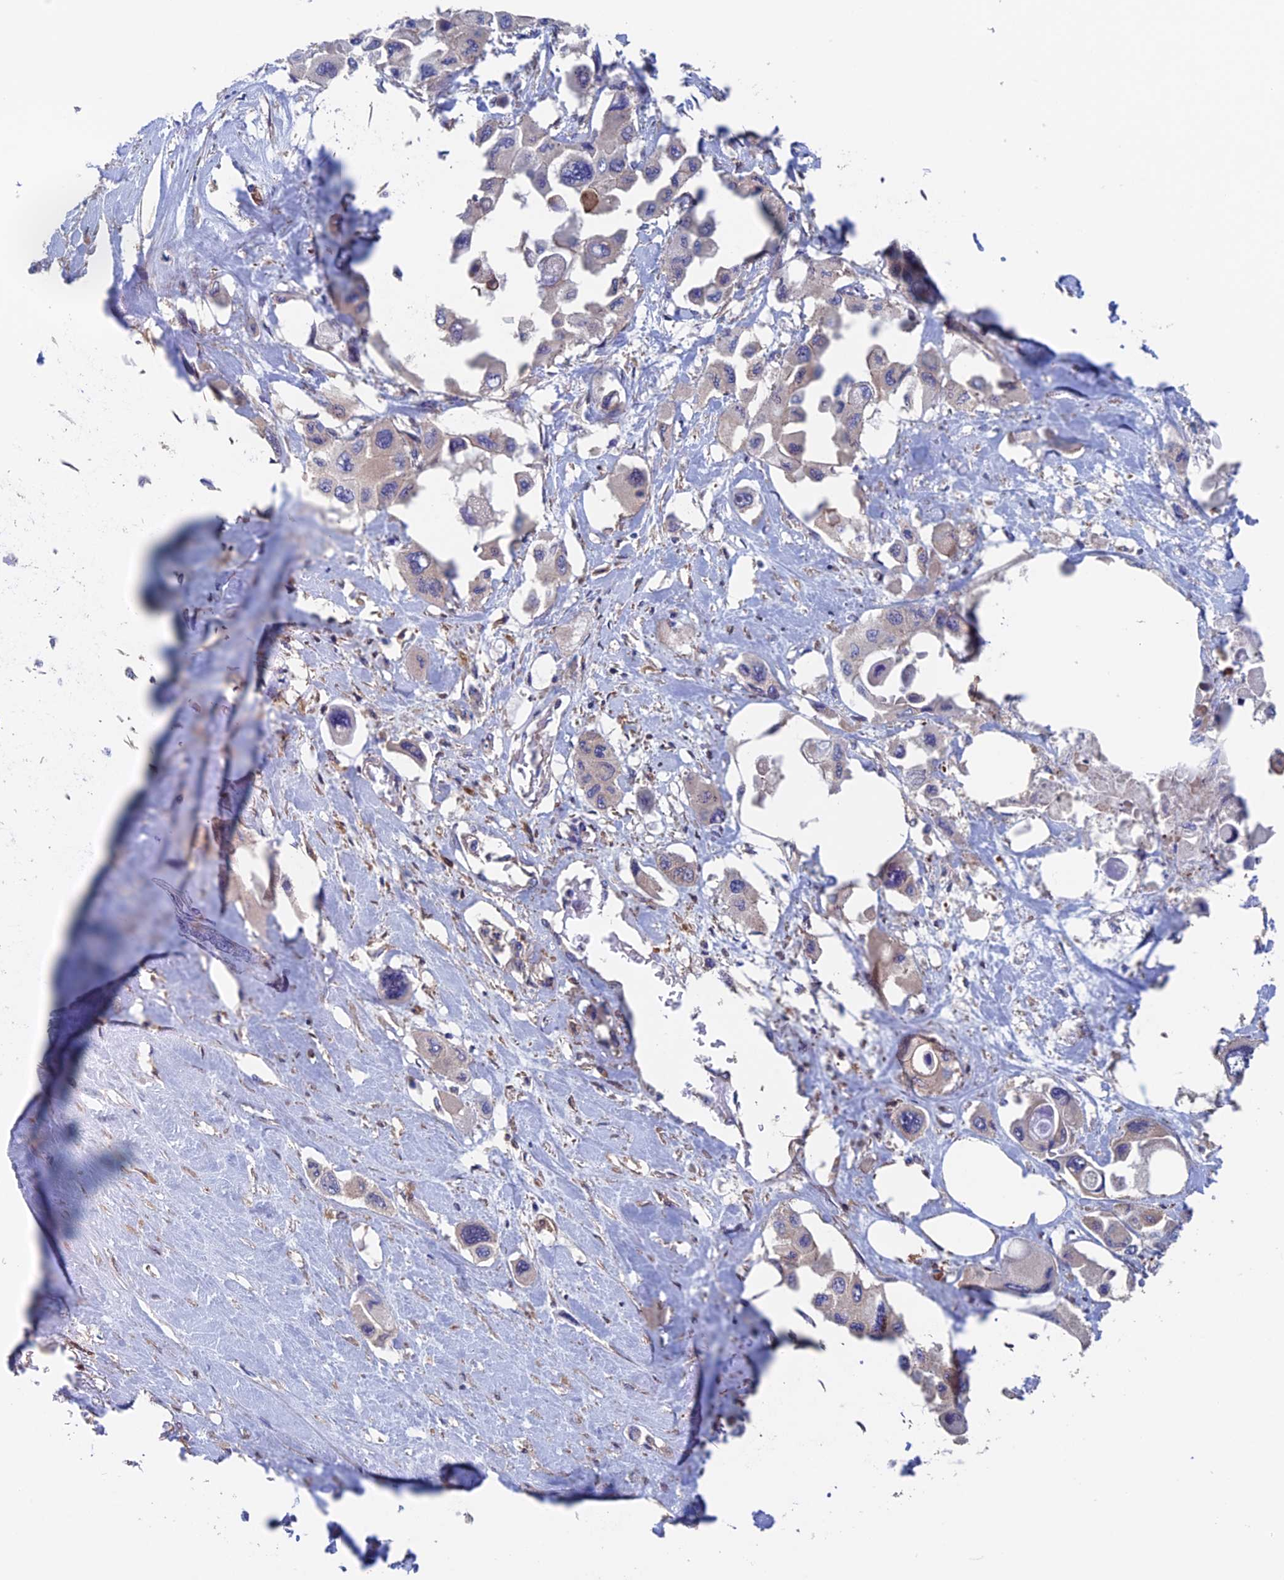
{"staining": {"intensity": "negative", "quantity": "none", "location": "none"}, "tissue": "pancreatic cancer", "cell_type": "Tumor cells", "image_type": "cancer", "snomed": [{"axis": "morphology", "description": "Adenocarcinoma, NOS"}, {"axis": "topography", "description": "Pancreas"}], "caption": "DAB immunohistochemical staining of pancreatic adenocarcinoma shows no significant expression in tumor cells.", "gene": "NUDT16L1", "patient": {"sex": "male", "age": 92}}